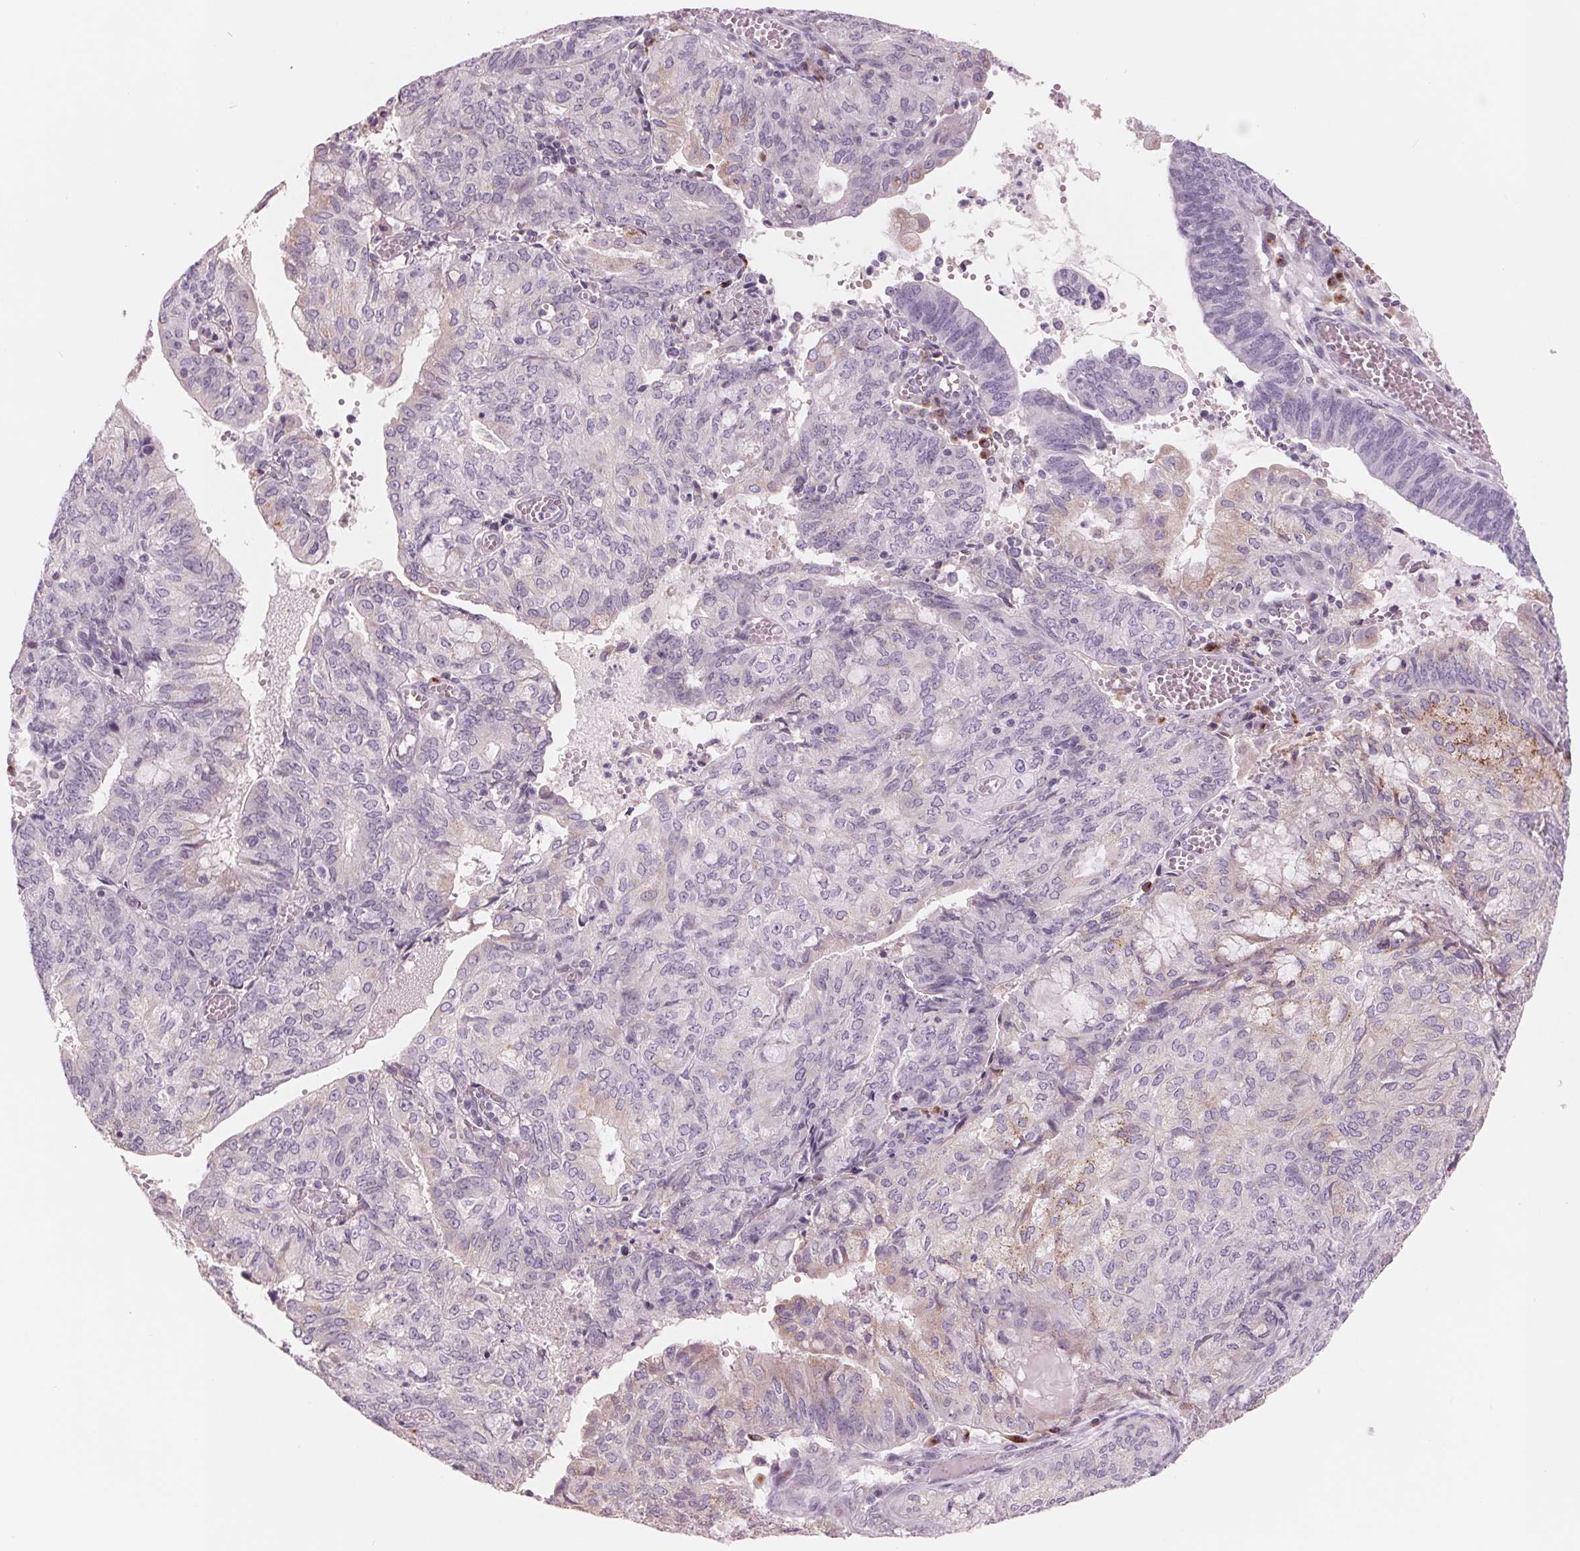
{"staining": {"intensity": "negative", "quantity": "none", "location": "none"}, "tissue": "endometrial cancer", "cell_type": "Tumor cells", "image_type": "cancer", "snomed": [{"axis": "morphology", "description": "Adenocarcinoma, NOS"}, {"axis": "topography", "description": "Endometrium"}], "caption": "There is no significant expression in tumor cells of endometrial cancer (adenocarcinoma).", "gene": "IL9R", "patient": {"sex": "female", "age": 82}}